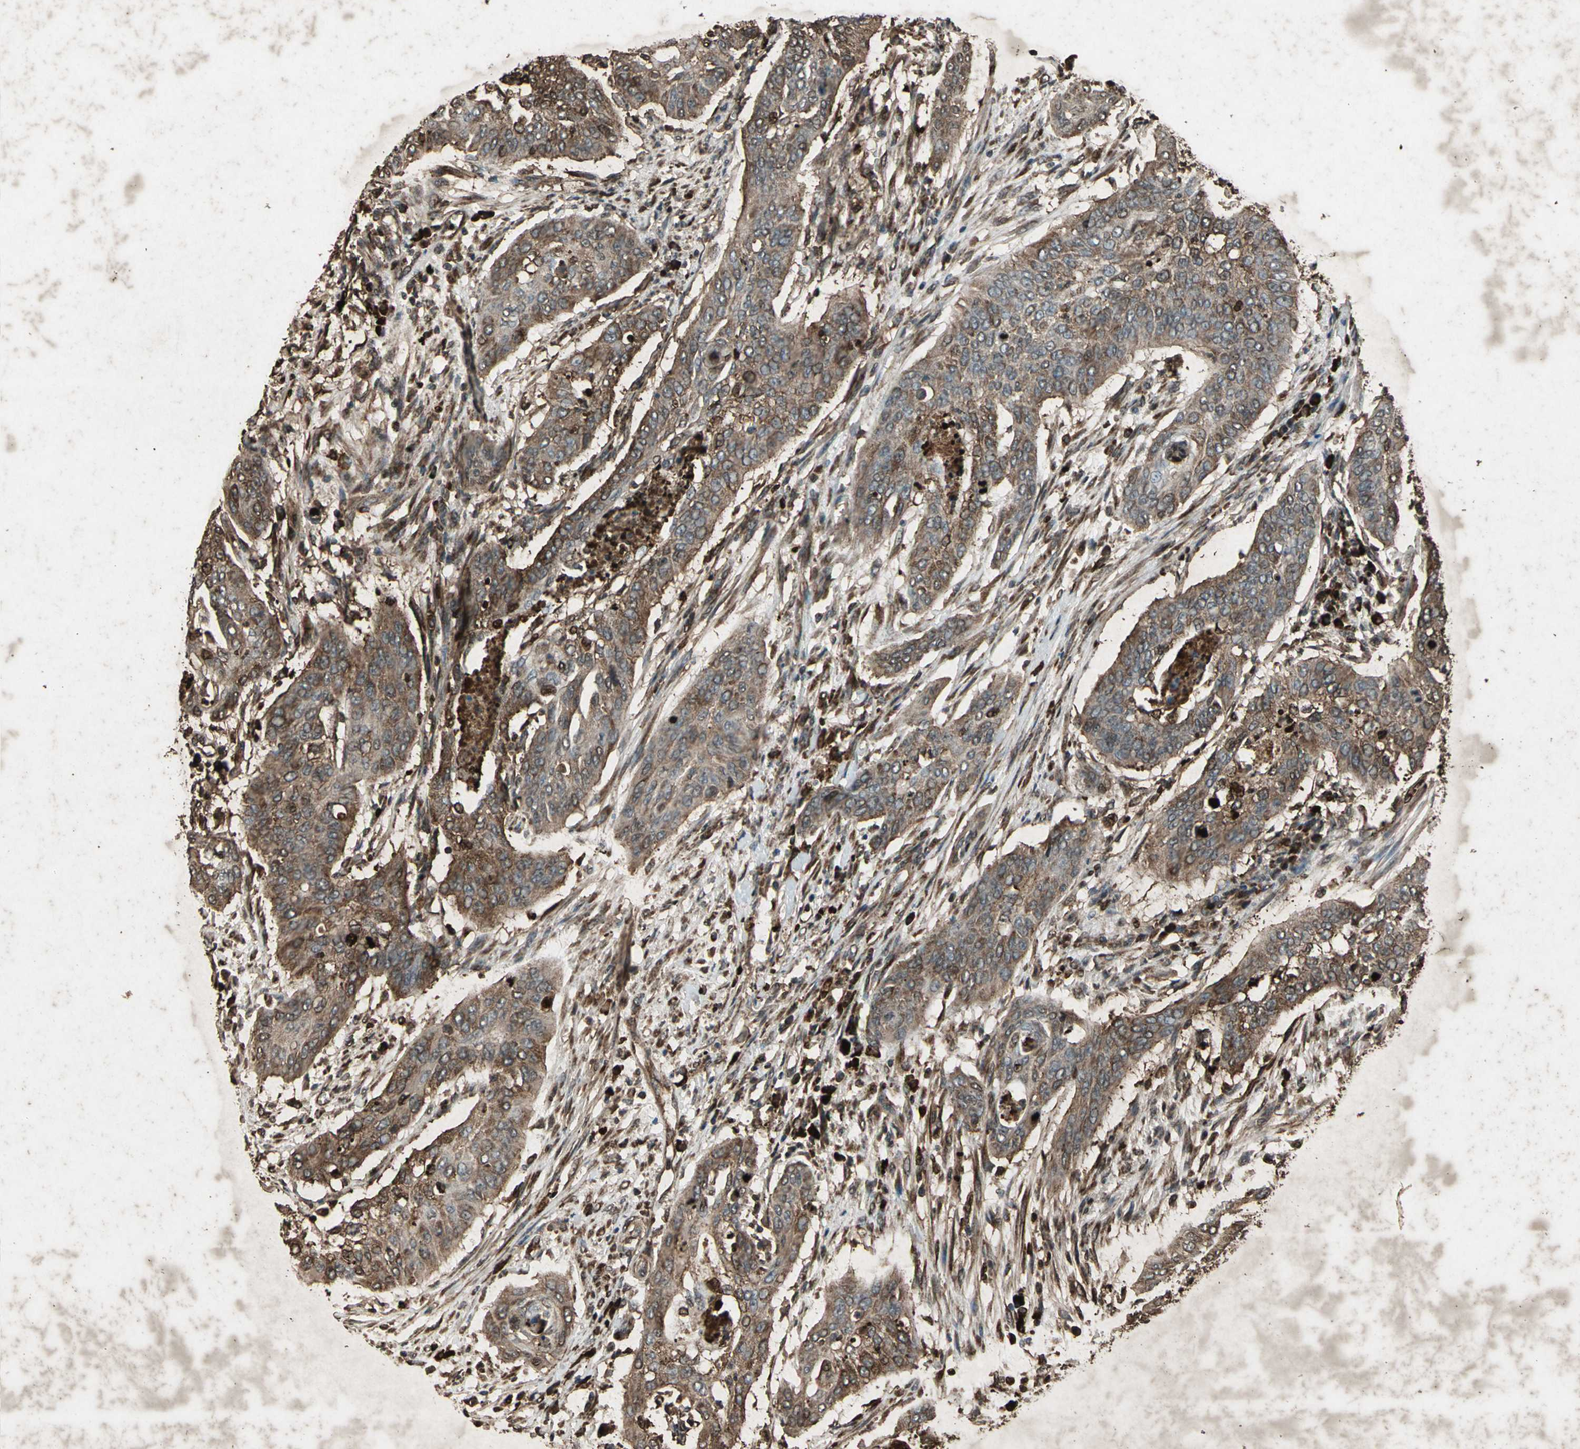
{"staining": {"intensity": "strong", "quantity": ">75%", "location": "cytoplasmic/membranous,nuclear"}, "tissue": "cervical cancer", "cell_type": "Tumor cells", "image_type": "cancer", "snomed": [{"axis": "morphology", "description": "Squamous cell carcinoma, NOS"}, {"axis": "topography", "description": "Cervix"}], "caption": "IHC (DAB (3,3'-diaminobenzidine)) staining of human cervical squamous cell carcinoma shows strong cytoplasmic/membranous and nuclear protein expression in approximately >75% of tumor cells.", "gene": "SEPTIN4", "patient": {"sex": "female", "age": 39}}